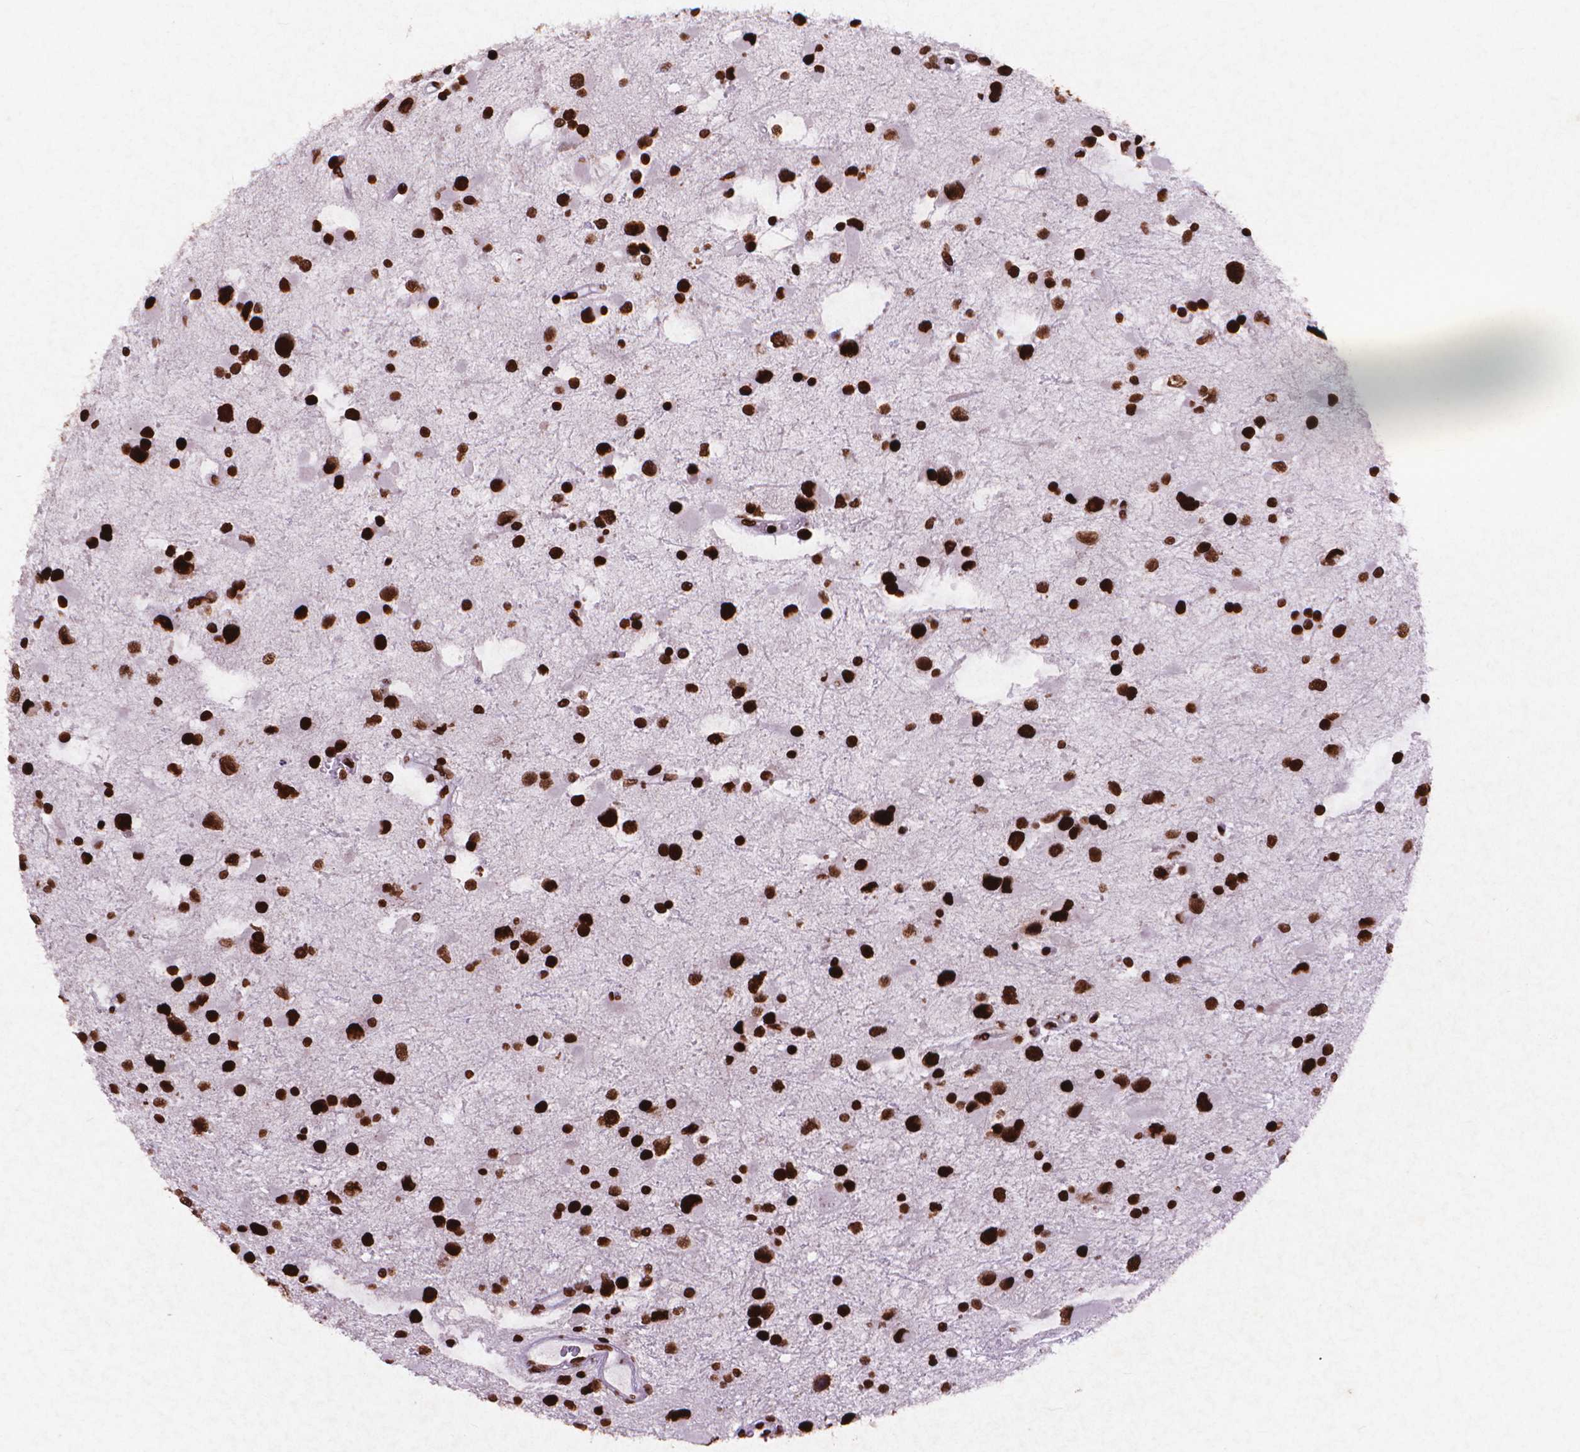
{"staining": {"intensity": "strong", "quantity": ">75%", "location": "nuclear"}, "tissue": "glioma", "cell_type": "Tumor cells", "image_type": "cancer", "snomed": [{"axis": "morphology", "description": "Glioma, malignant, Low grade"}, {"axis": "topography", "description": "Brain"}], "caption": "High-magnification brightfield microscopy of low-grade glioma (malignant) stained with DAB (brown) and counterstained with hematoxylin (blue). tumor cells exhibit strong nuclear expression is appreciated in approximately>75% of cells. (Brightfield microscopy of DAB IHC at high magnification).", "gene": "CITED2", "patient": {"sex": "female", "age": 32}}